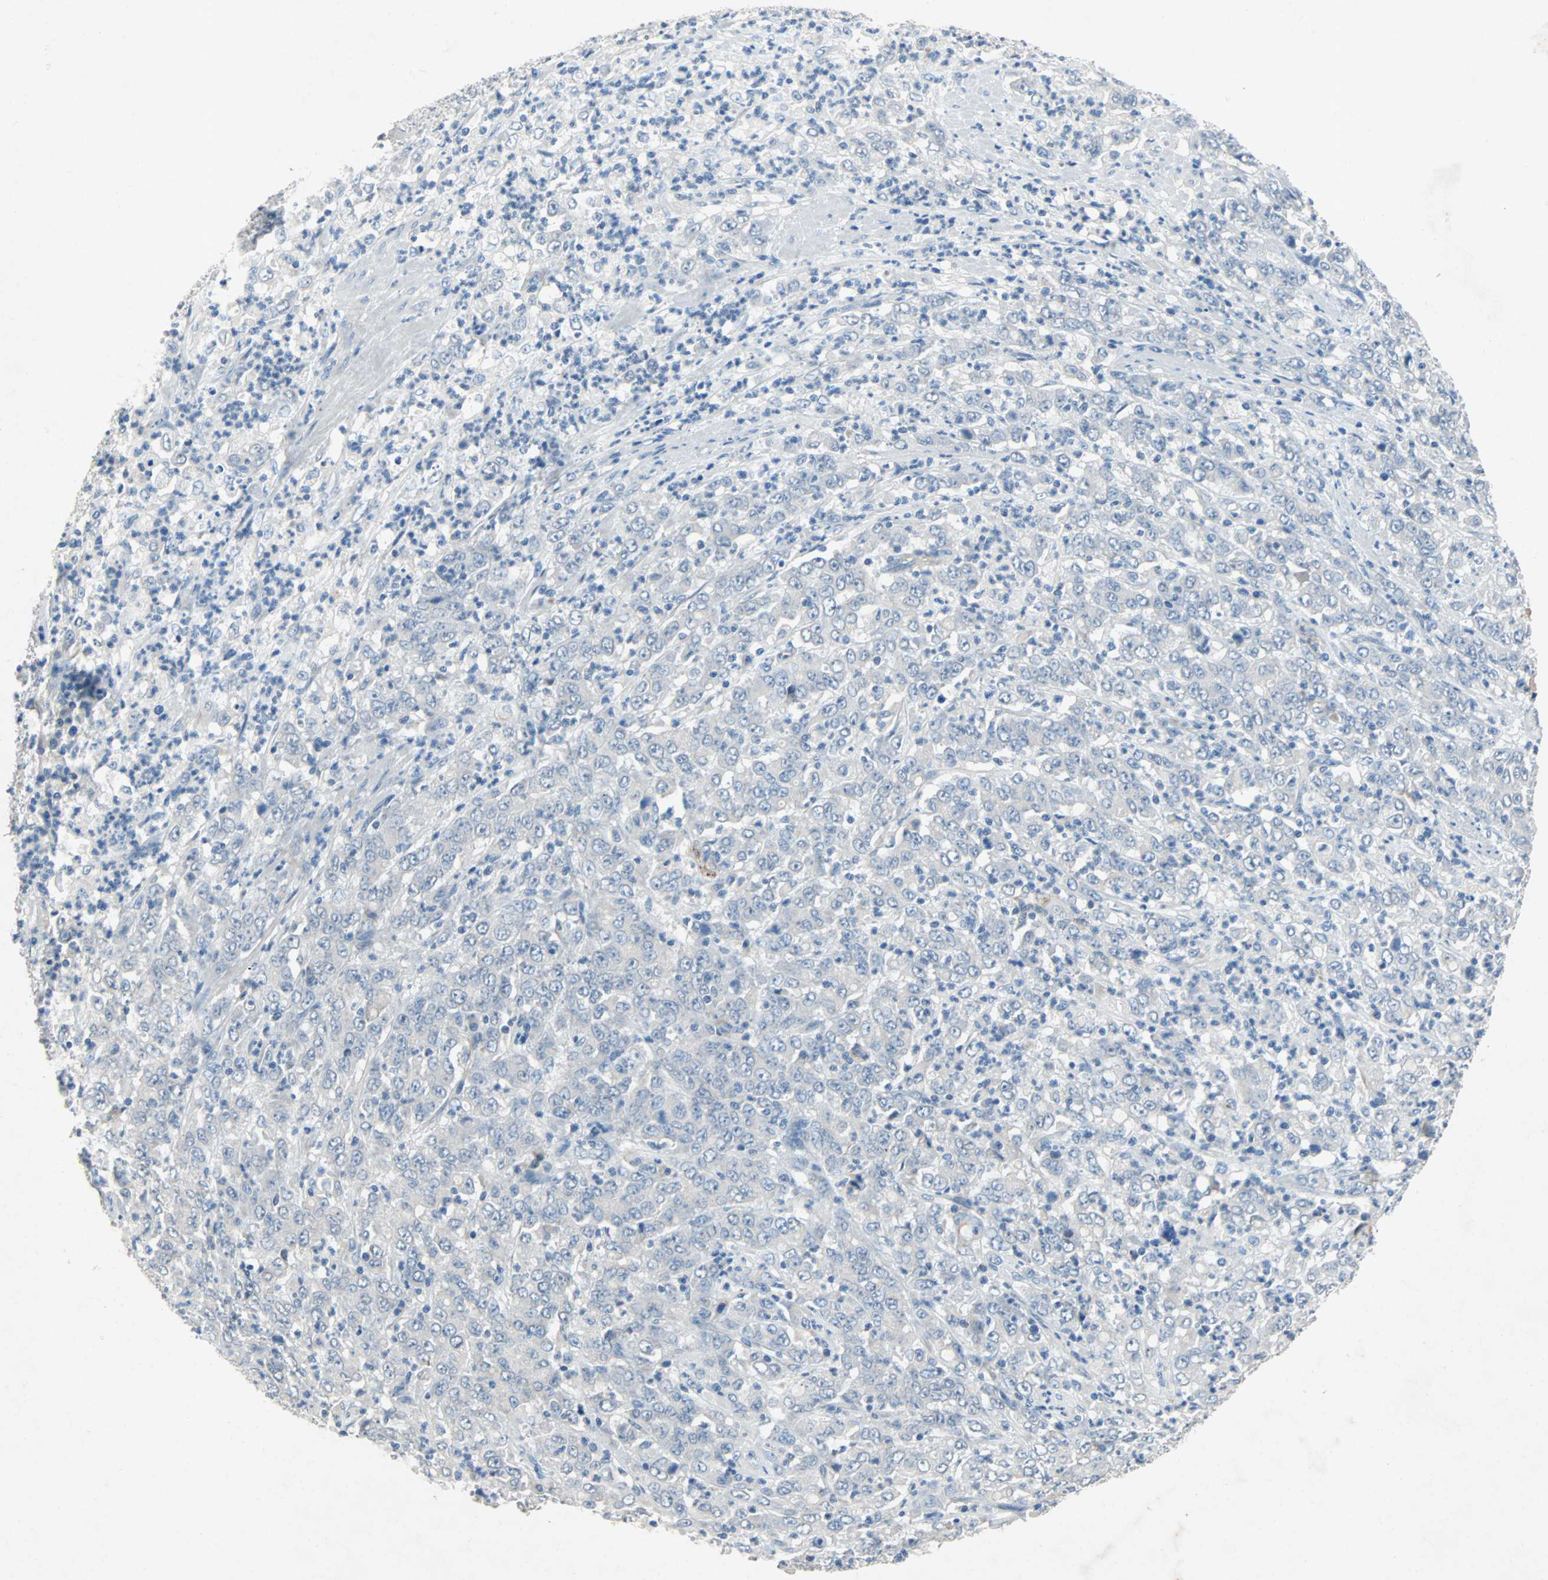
{"staining": {"intensity": "negative", "quantity": "none", "location": "none"}, "tissue": "stomach cancer", "cell_type": "Tumor cells", "image_type": "cancer", "snomed": [{"axis": "morphology", "description": "Adenocarcinoma, NOS"}, {"axis": "topography", "description": "Stomach, lower"}], "caption": "Tumor cells show no significant protein expression in stomach cancer. The staining is performed using DAB (3,3'-diaminobenzidine) brown chromogen with nuclei counter-stained in using hematoxylin.", "gene": "PCDHB2", "patient": {"sex": "female", "age": 71}}